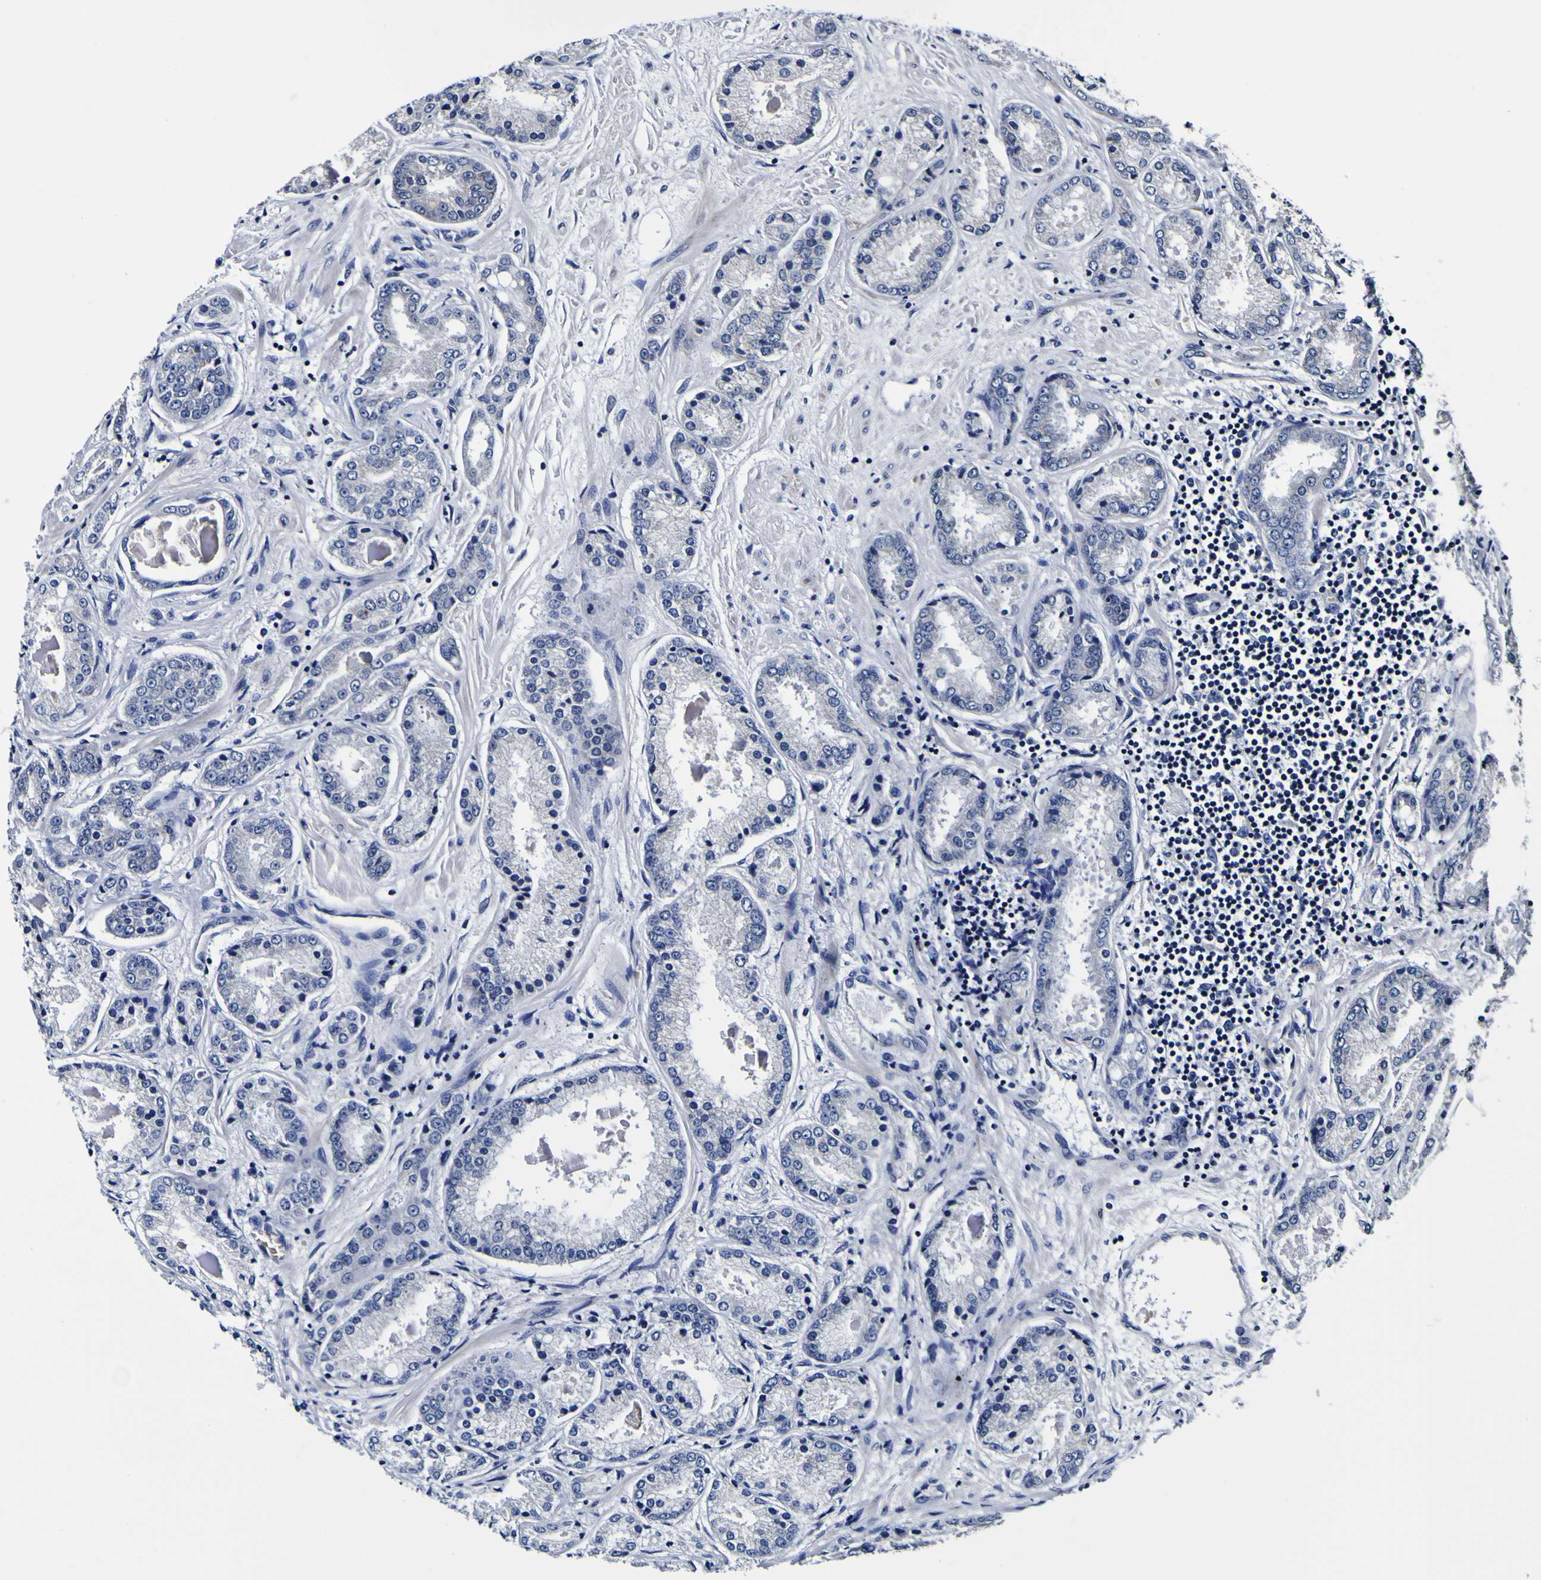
{"staining": {"intensity": "negative", "quantity": "none", "location": "none"}, "tissue": "prostate cancer", "cell_type": "Tumor cells", "image_type": "cancer", "snomed": [{"axis": "morphology", "description": "Adenocarcinoma, High grade"}, {"axis": "topography", "description": "Prostate"}], "caption": "Immunohistochemistry (IHC) image of neoplastic tissue: human prostate cancer (adenocarcinoma (high-grade)) stained with DAB (3,3'-diaminobenzidine) demonstrates no significant protein positivity in tumor cells.", "gene": "PDLIM4", "patient": {"sex": "male", "age": 59}}